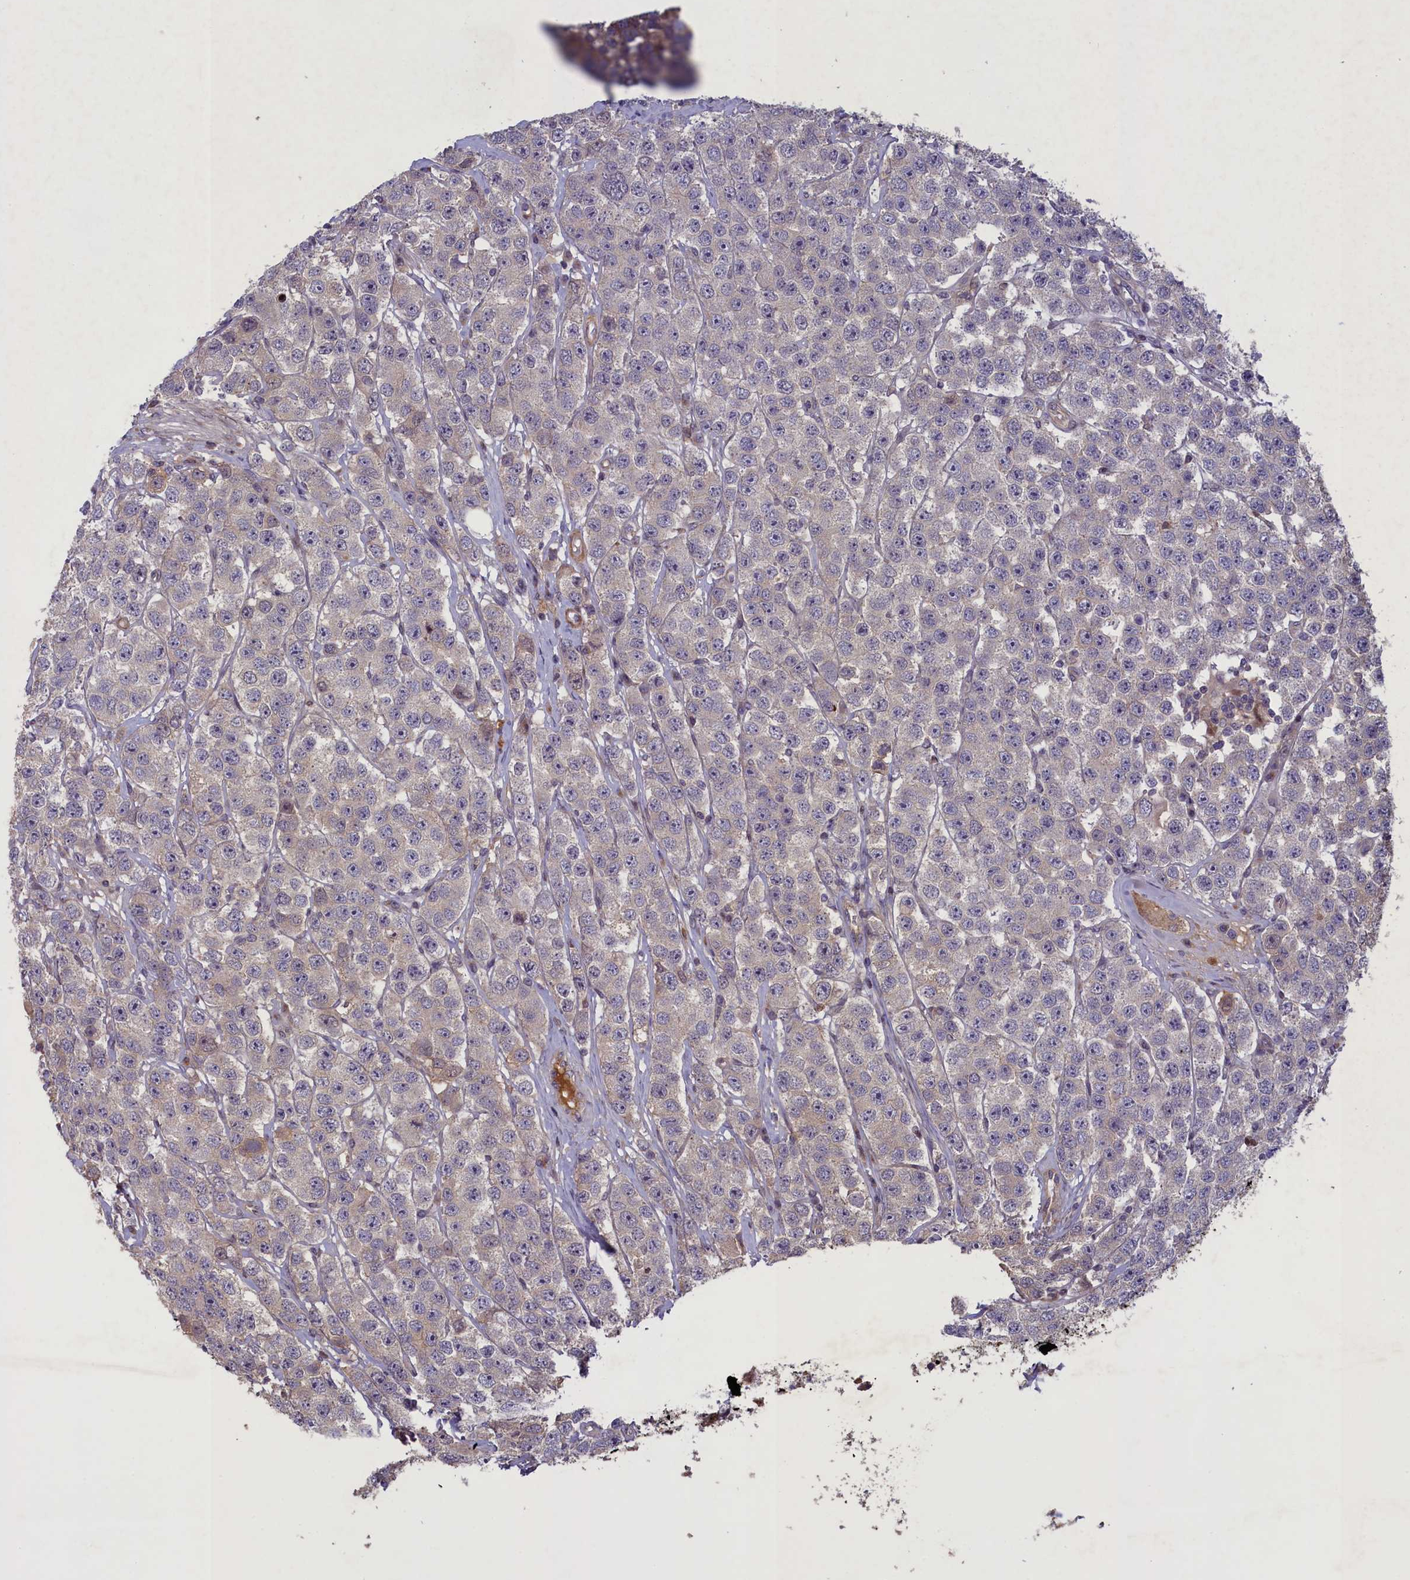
{"staining": {"intensity": "negative", "quantity": "none", "location": "none"}, "tissue": "testis cancer", "cell_type": "Tumor cells", "image_type": "cancer", "snomed": [{"axis": "morphology", "description": "Seminoma, NOS"}, {"axis": "topography", "description": "Testis"}], "caption": "An IHC micrograph of testis seminoma is shown. There is no staining in tumor cells of testis seminoma.", "gene": "MAN2C1", "patient": {"sex": "male", "age": 28}}